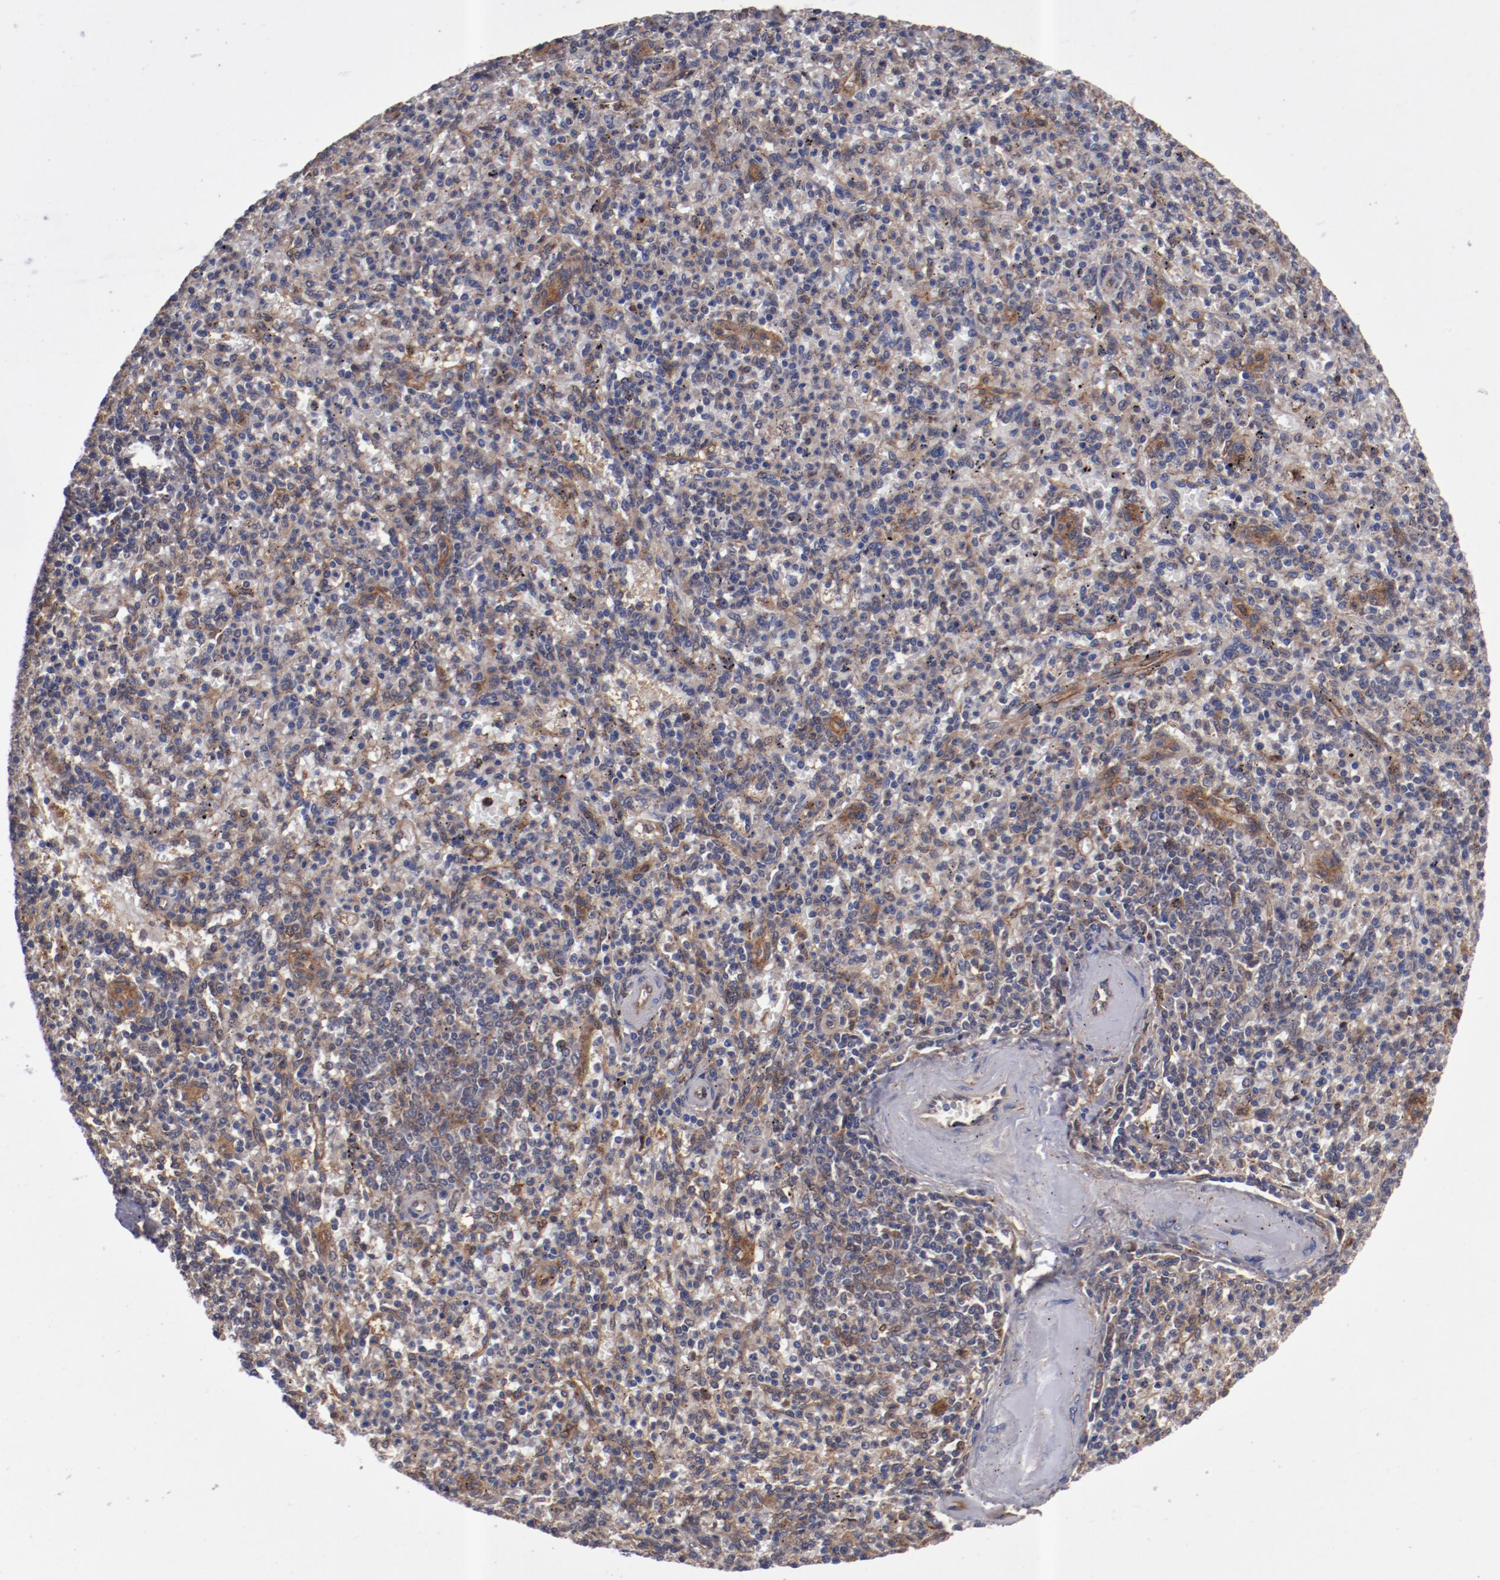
{"staining": {"intensity": "moderate", "quantity": "<25%", "location": "cytoplasmic/membranous"}, "tissue": "spleen", "cell_type": "Cells in red pulp", "image_type": "normal", "snomed": [{"axis": "morphology", "description": "Normal tissue, NOS"}, {"axis": "topography", "description": "Spleen"}], "caption": "A micrograph showing moderate cytoplasmic/membranous expression in approximately <25% of cells in red pulp in unremarkable spleen, as visualized by brown immunohistochemical staining.", "gene": "DNAAF2", "patient": {"sex": "male", "age": 72}}